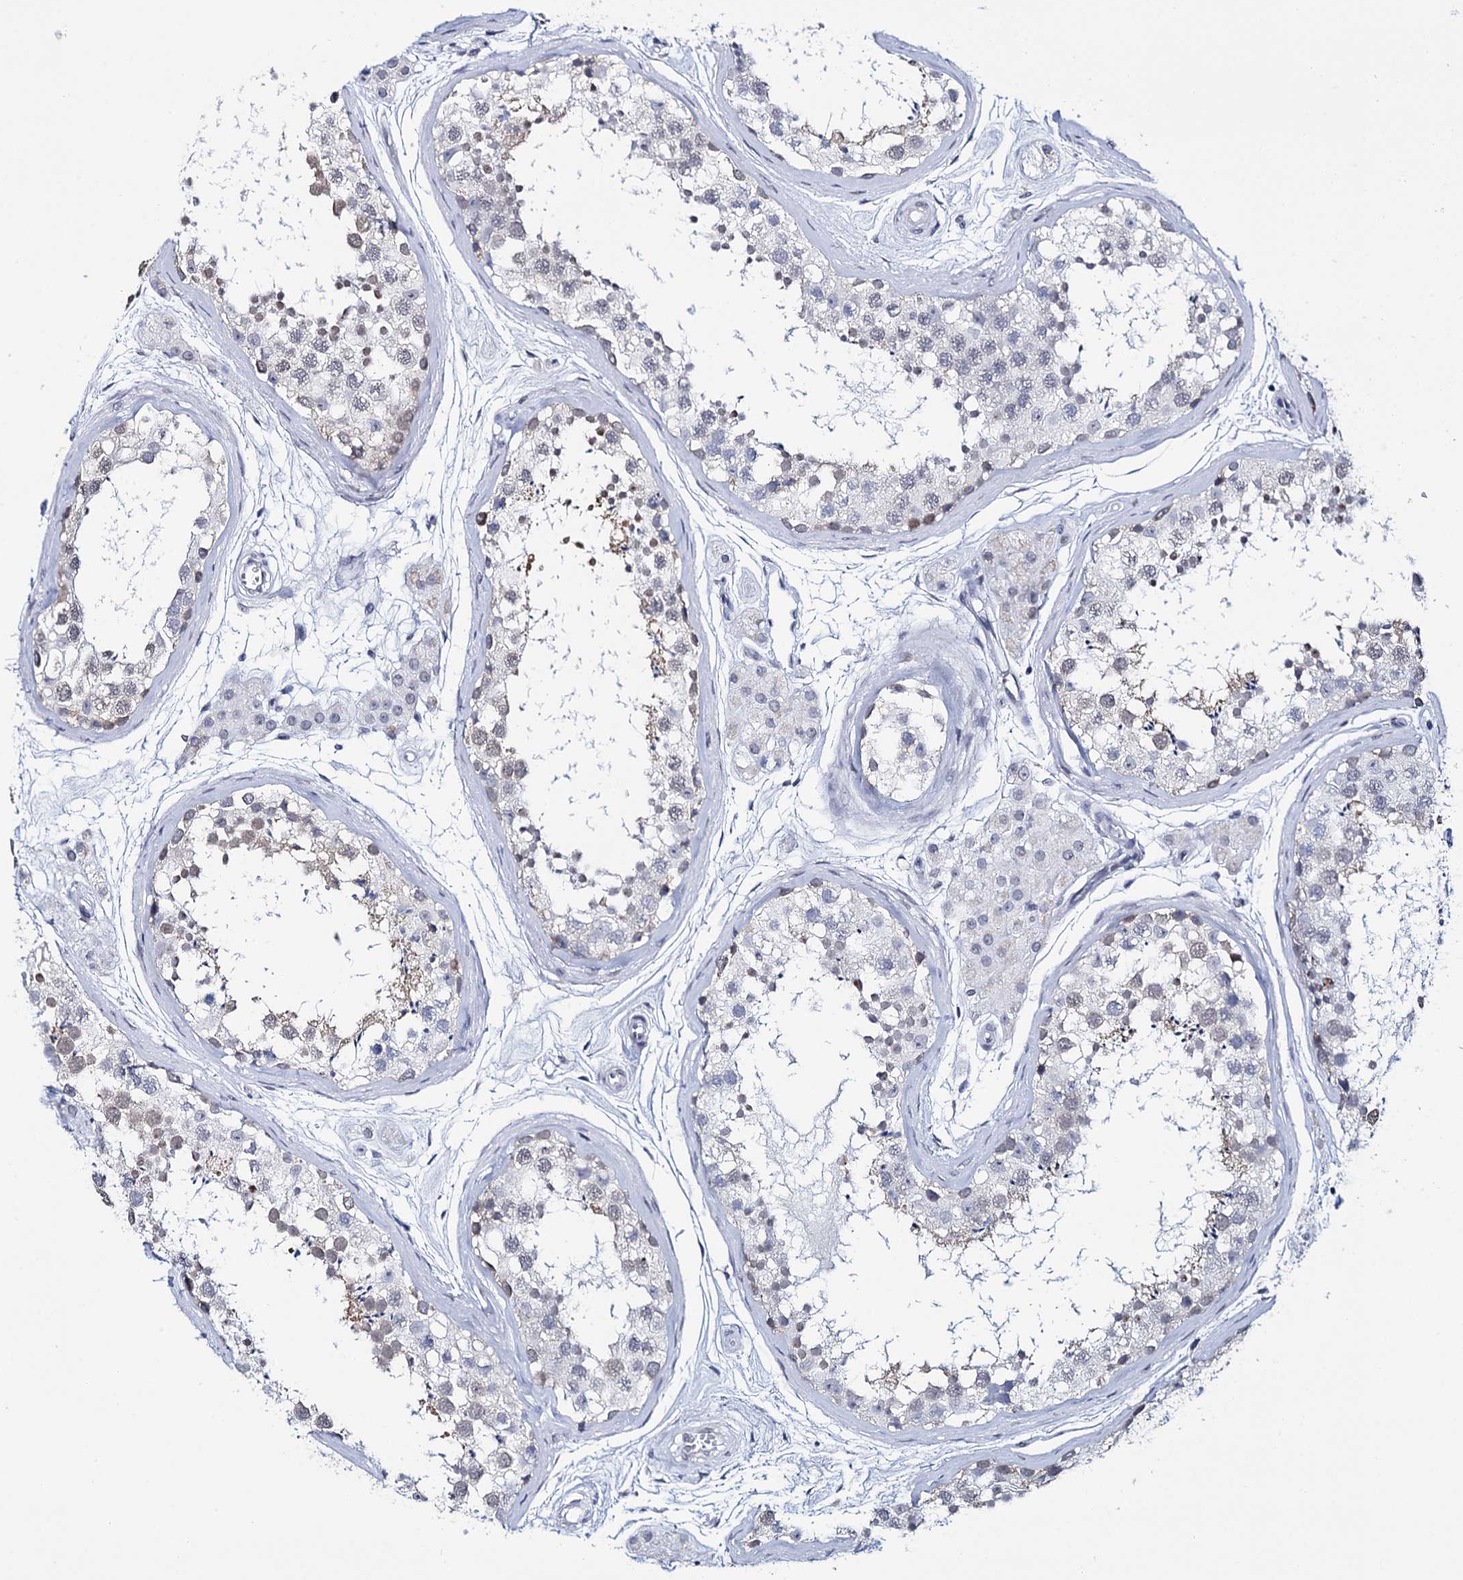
{"staining": {"intensity": "weak", "quantity": "<25%", "location": "cytoplasmic/membranous"}, "tissue": "testis", "cell_type": "Cells in seminiferous ducts", "image_type": "normal", "snomed": [{"axis": "morphology", "description": "Normal tissue, NOS"}, {"axis": "topography", "description": "Testis"}], "caption": "Immunohistochemistry image of unremarkable testis stained for a protein (brown), which exhibits no expression in cells in seminiferous ducts.", "gene": "SPATS2", "patient": {"sex": "male", "age": 56}}